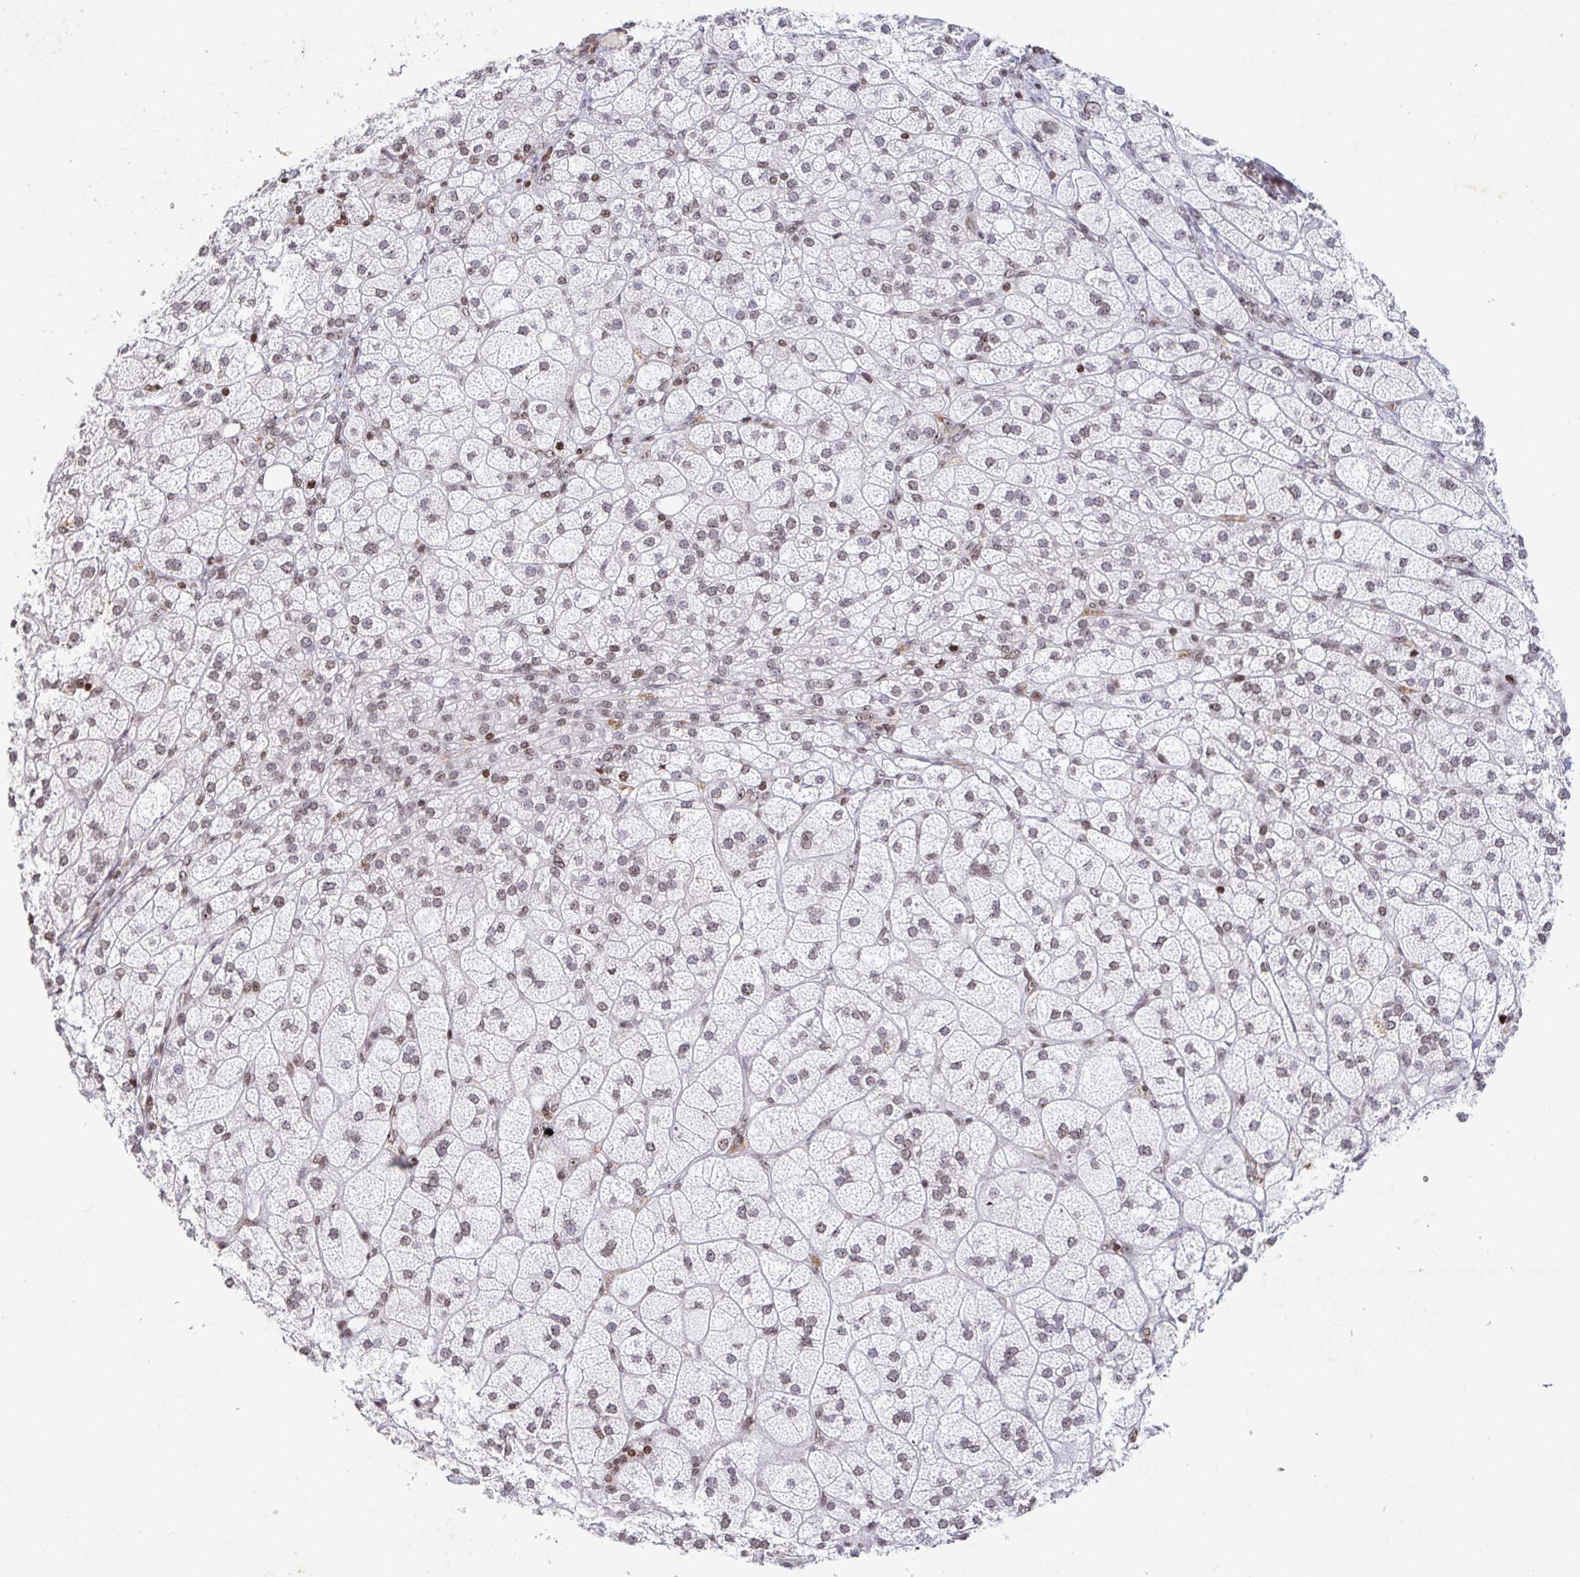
{"staining": {"intensity": "weak", "quantity": ">75%", "location": "nuclear"}, "tissue": "adrenal gland", "cell_type": "Glandular cells", "image_type": "normal", "snomed": [{"axis": "morphology", "description": "Normal tissue, NOS"}, {"axis": "topography", "description": "Adrenal gland"}], "caption": "Immunohistochemistry of benign human adrenal gland shows low levels of weak nuclear positivity in about >75% of glandular cells. Using DAB (brown) and hematoxylin (blue) stains, captured at high magnification using brightfield microscopy.", "gene": "C19orf53", "patient": {"sex": "female", "age": 60}}